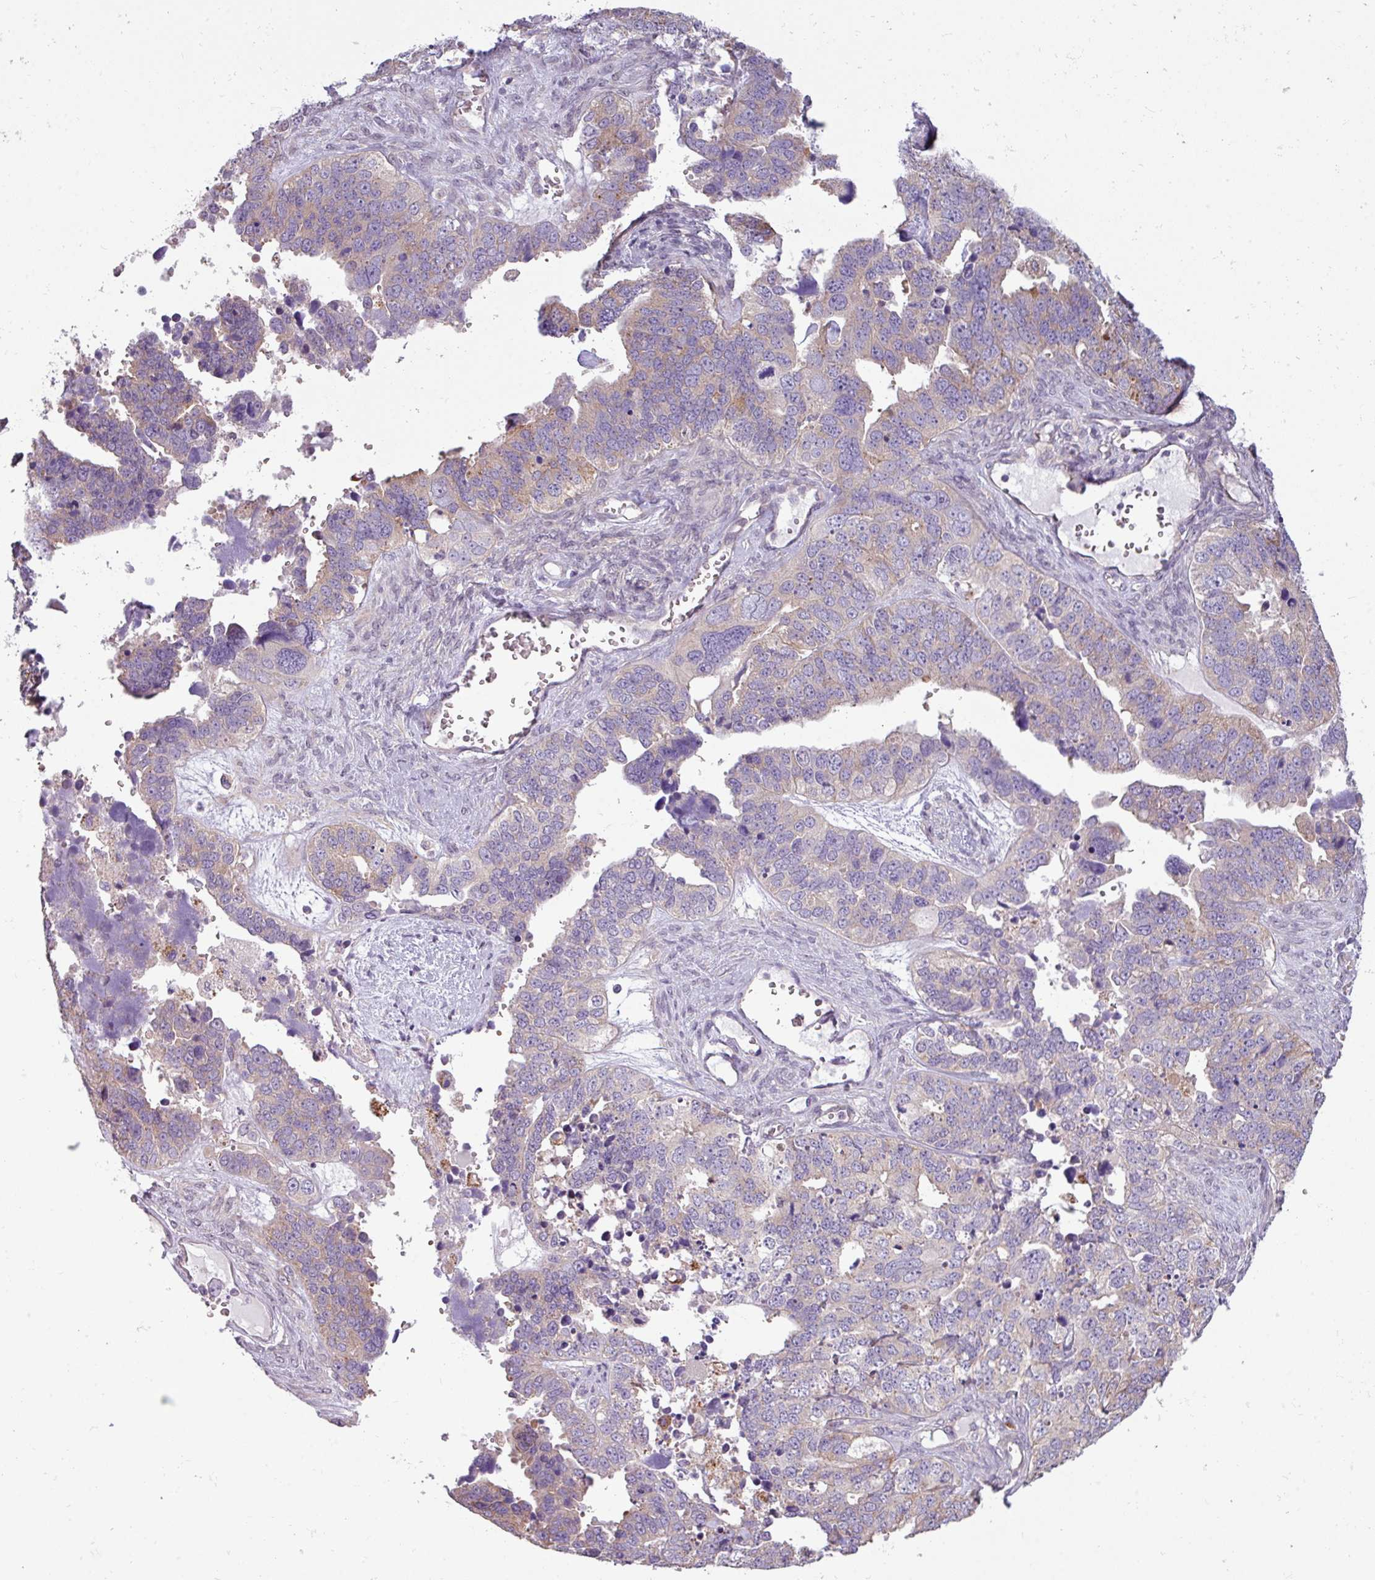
{"staining": {"intensity": "weak", "quantity": "<25%", "location": "cytoplasmic/membranous"}, "tissue": "ovarian cancer", "cell_type": "Tumor cells", "image_type": "cancer", "snomed": [{"axis": "morphology", "description": "Cystadenocarcinoma, serous, NOS"}, {"axis": "topography", "description": "Ovary"}], "caption": "A high-resolution micrograph shows immunohistochemistry (IHC) staining of serous cystadenocarcinoma (ovarian), which exhibits no significant staining in tumor cells.", "gene": "CAMK2B", "patient": {"sex": "female", "age": 76}}